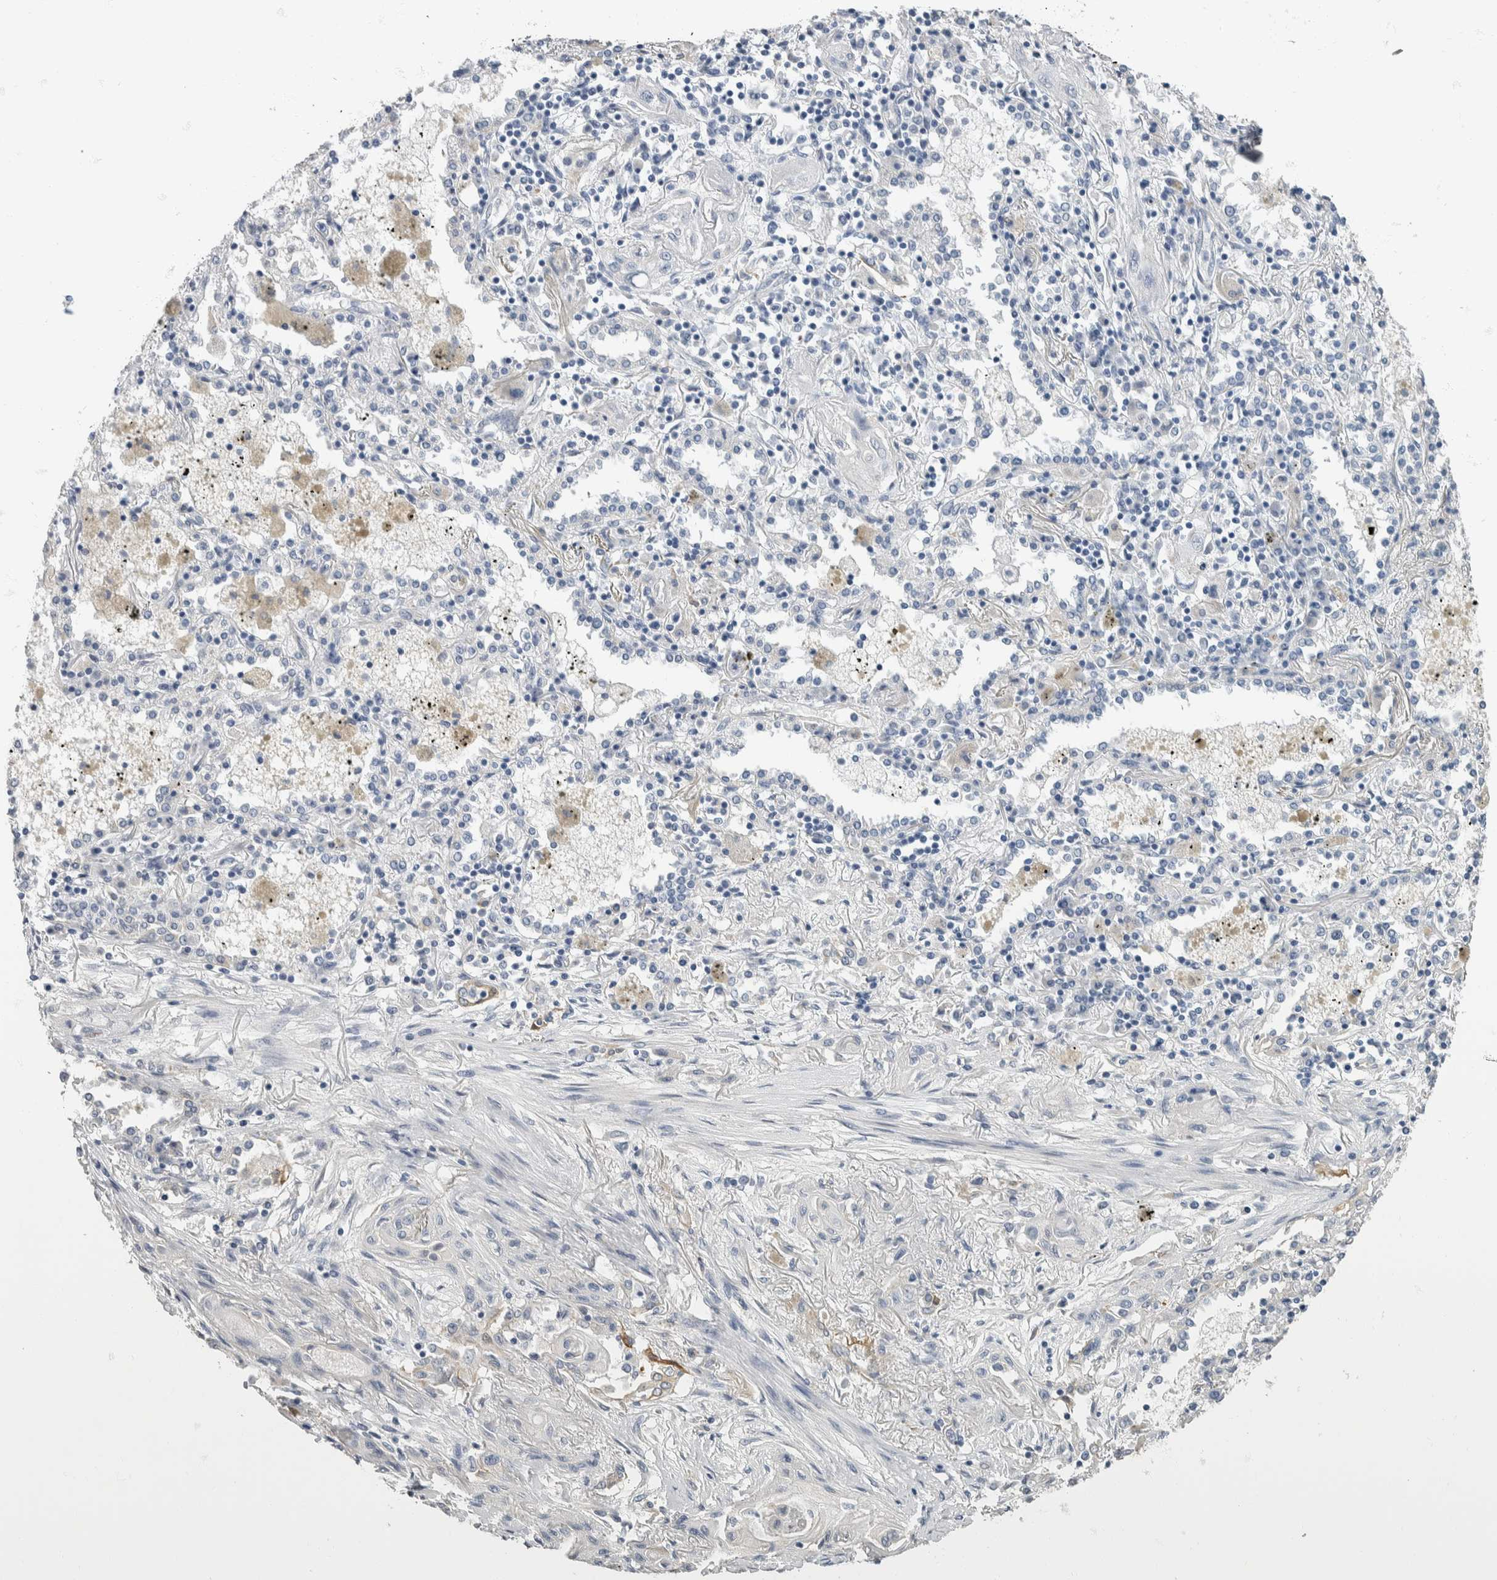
{"staining": {"intensity": "negative", "quantity": "none", "location": "none"}, "tissue": "lung cancer", "cell_type": "Tumor cells", "image_type": "cancer", "snomed": [{"axis": "morphology", "description": "Squamous cell carcinoma, NOS"}, {"axis": "topography", "description": "Lung"}], "caption": "DAB (3,3'-diaminobenzidine) immunohistochemical staining of lung cancer (squamous cell carcinoma) exhibits no significant staining in tumor cells.", "gene": "NEFM", "patient": {"sex": "female", "age": 47}}